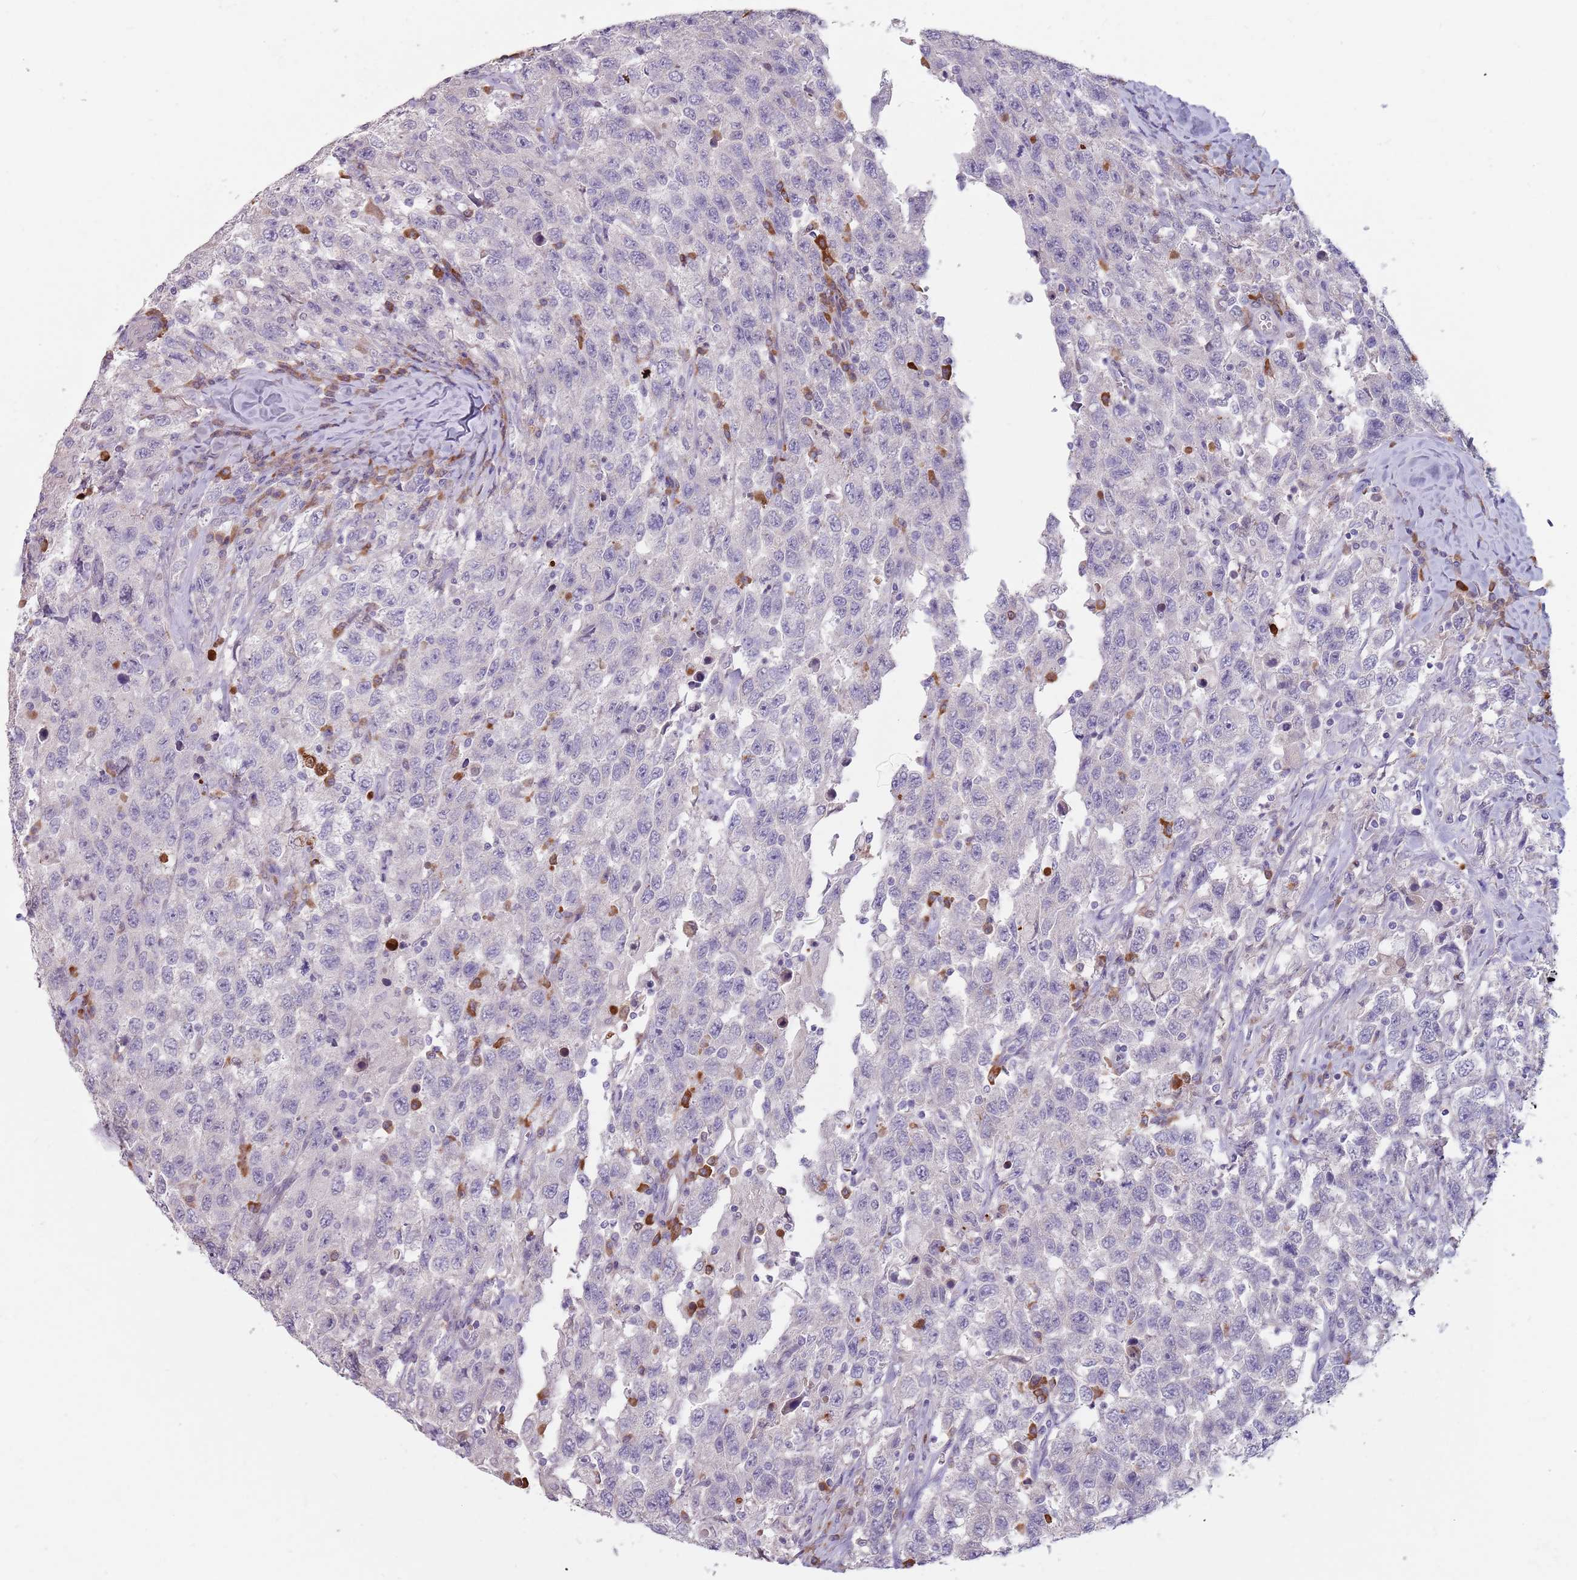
{"staining": {"intensity": "negative", "quantity": "none", "location": "none"}, "tissue": "testis cancer", "cell_type": "Tumor cells", "image_type": "cancer", "snomed": [{"axis": "morphology", "description": "Seminoma, NOS"}, {"axis": "topography", "description": "Testis"}], "caption": "Human testis cancer (seminoma) stained for a protein using IHC shows no staining in tumor cells.", "gene": "DXO", "patient": {"sex": "male", "age": 65}}